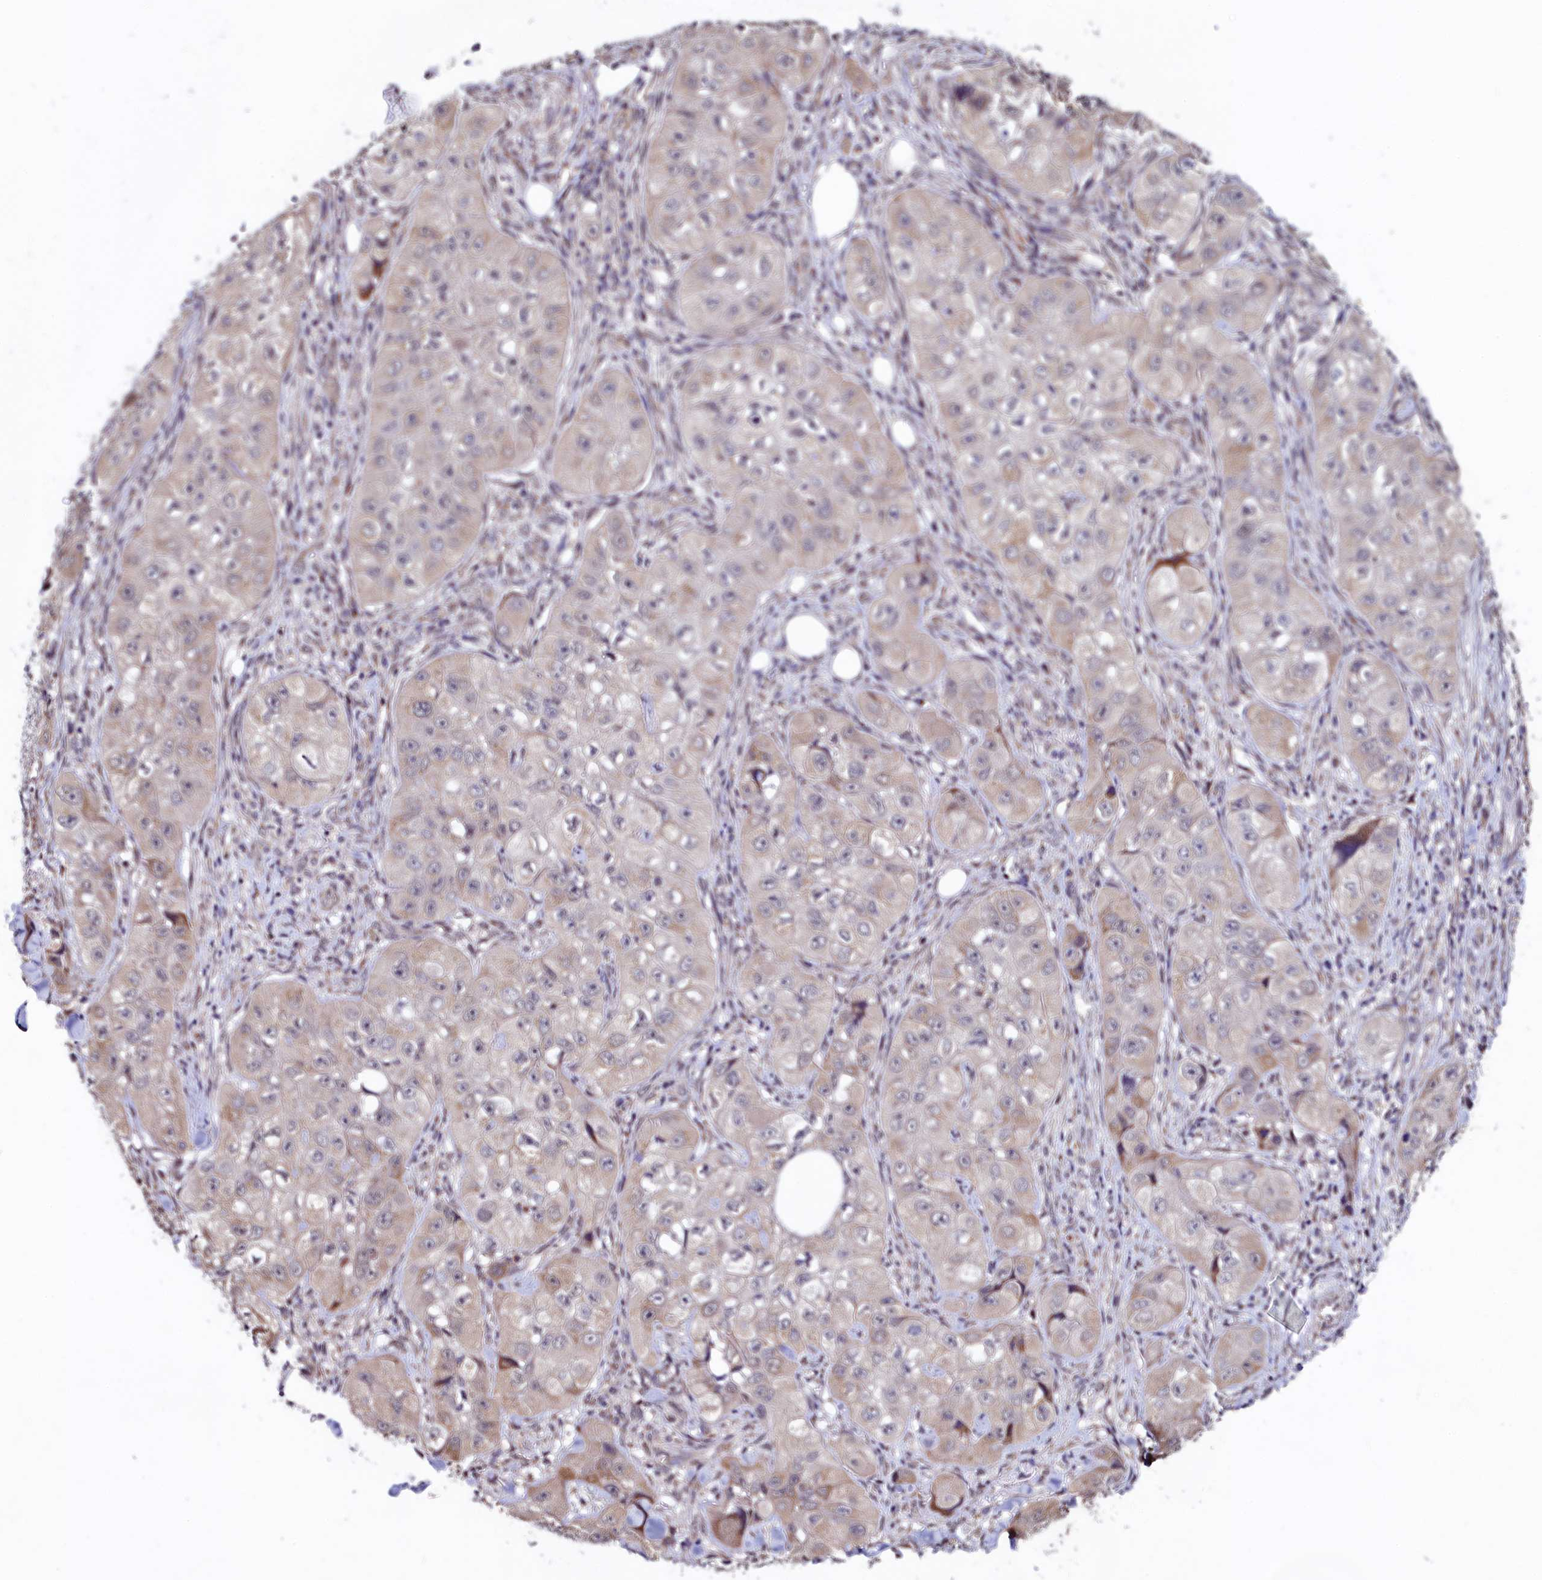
{"staining": {"intensity": "weak", "quantity": "25%-75%", "location": "cytoplasmic/membranous"}, "tissue": "skin cancer", "cell_type": "Tumor cells", "image_type": "cancer", "snomed": [{"axis": "morphology", "description": "Squamous cell carcinoma, NOS"}, {"axis": "topography", "description": "Skin"}, {"axis": "topography", "description": "Subcutis"}], "caption": "Protein analysis of skin cancer (squamous cell carcinoma) tissue demonstrates weak cytoplasmic/membranous positivity in about 25%-75% of tumor cells.", "gene": "SEC24C", "patient": {"sex": "male", "age": 73}}